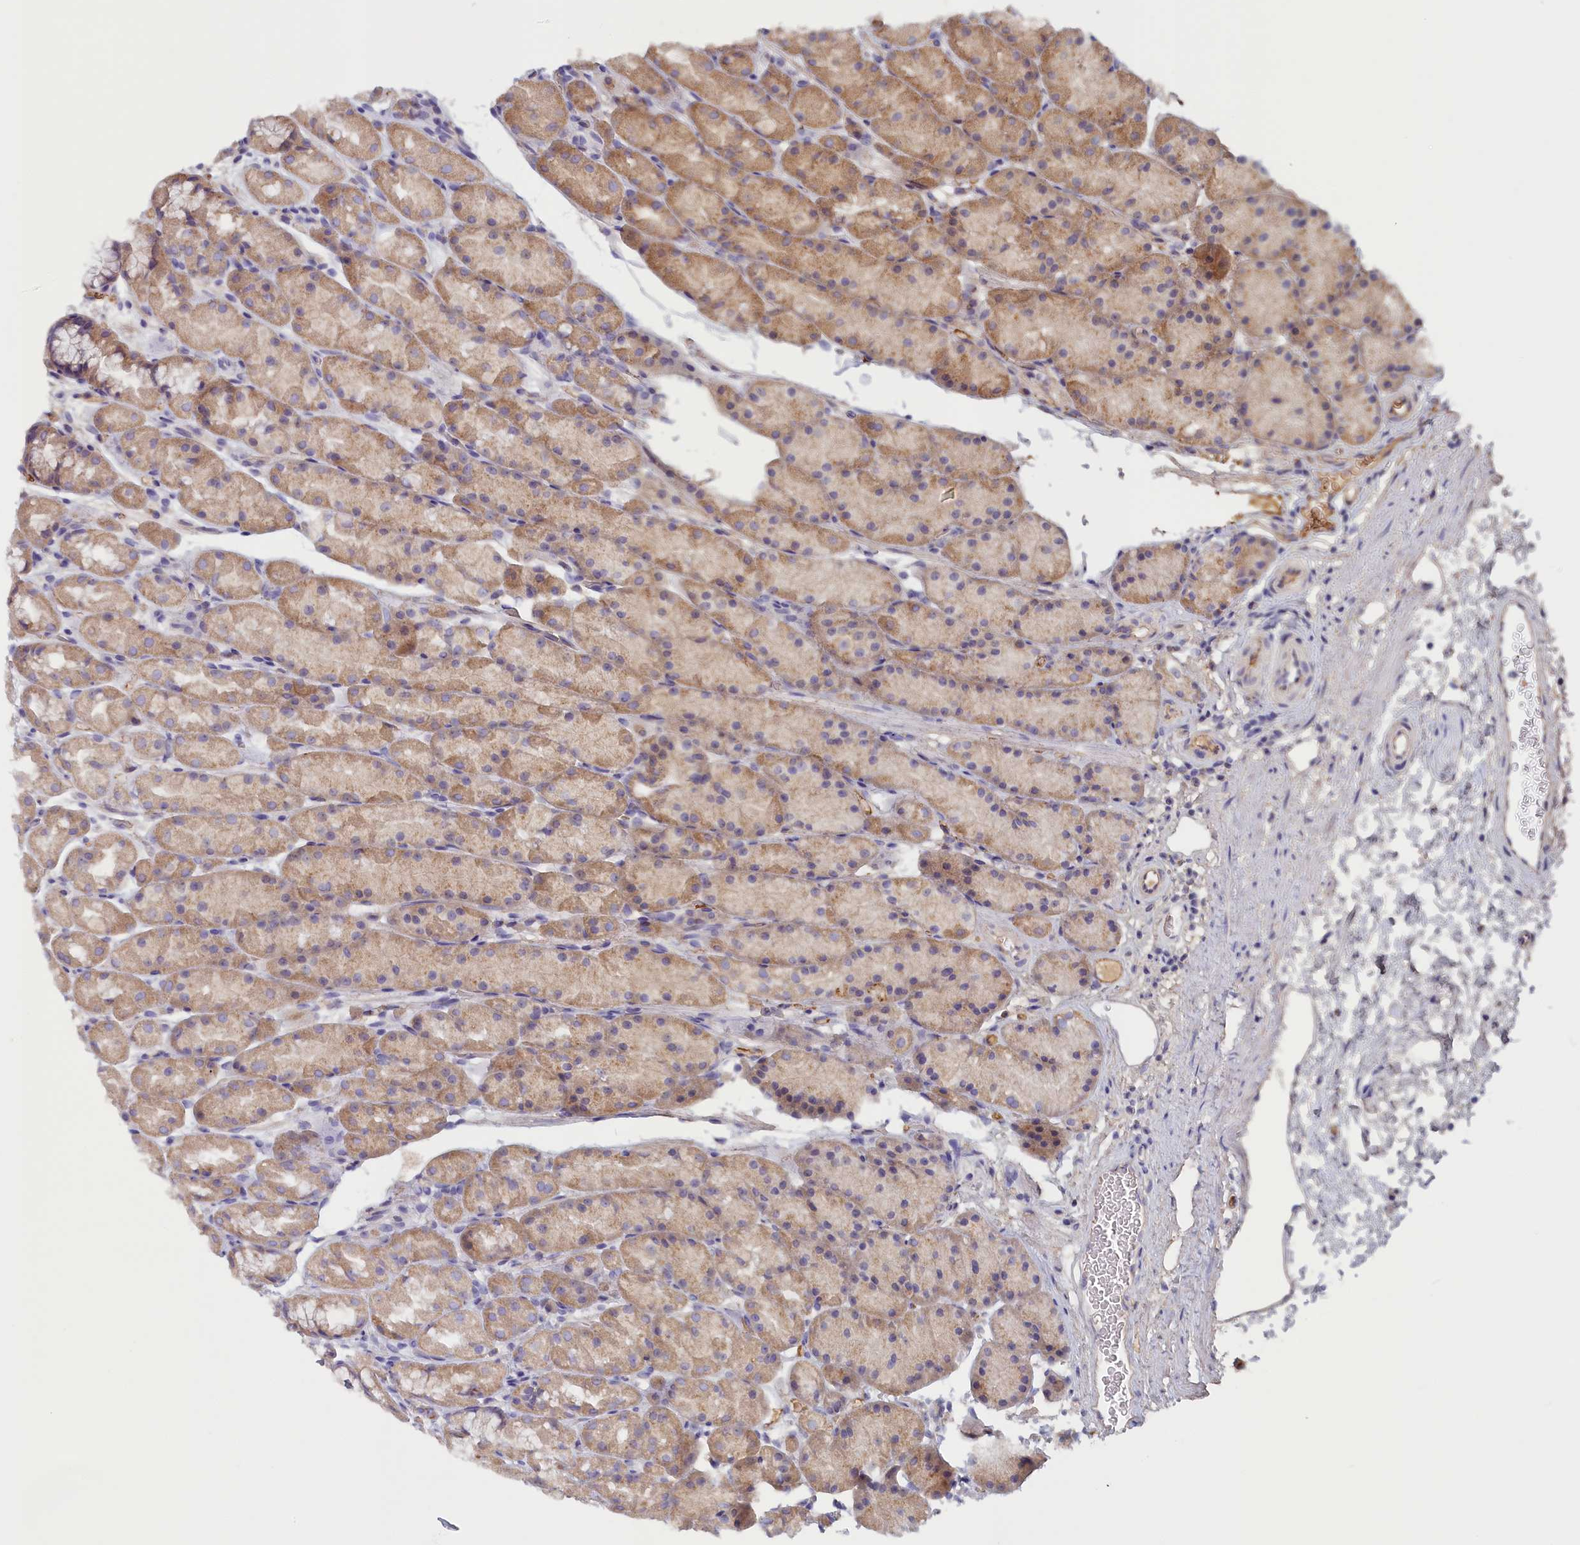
{"staining": {"intensity": "moderate", "quantity": "25%-75%", "location": "cytoplasmic/membranous"}, "tissue": "stomach", "cell_type": "Glandular cells", "image_type": "normal", "snomed": [{"axis": "morphology", "description": "Normal tissue, NOS"}, {"axis": "topography", "description": "Stomach, upper"}, {"axis": "topography", "description": "Stomach"}], "caption": "Immunohistochemistry staining of benign stomach, which reveals medium levels of moderate cytoplasmic/membranous expression in approximately 25%-75% of glandular cells indicating moderate cytoplasmic/membranous protein positivity. The staining was performed using DAB (brown) for protein detection and nuclei were counterstained in hematoxylin (blue).", "gene": "STX16", "patient": {"sex": "male", "age": 47}}